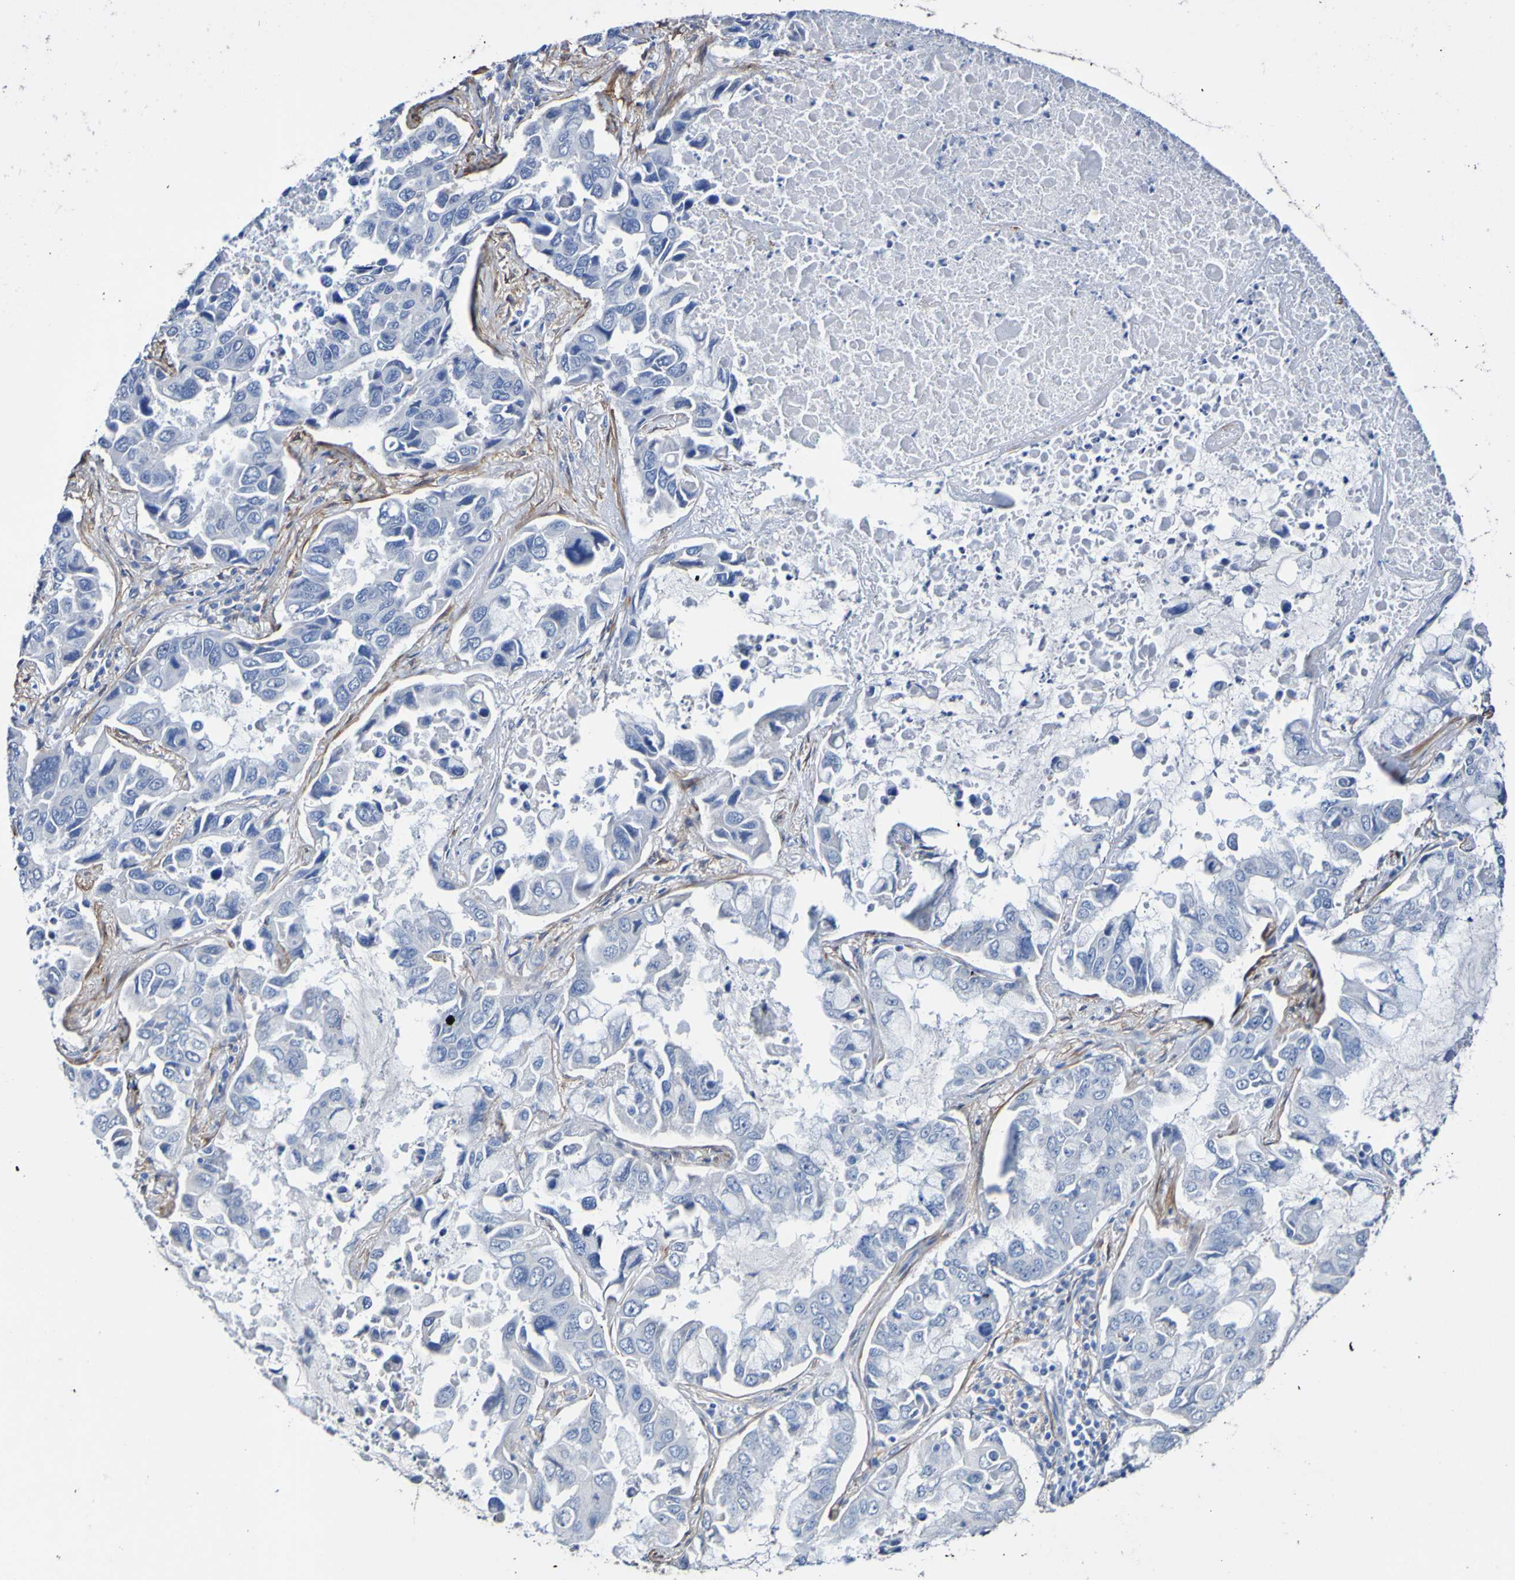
{"staining": {"intensity": "negative", "quantity": "none", "location": "none"}, "tissue": "lung cancer", "cell_type": "Tumor cells", "image_type": "cancer", "snomed": [{"axis": "morphology", "description": "Adenocarcinoma, NOS"}, {"axis": "topography", "description": "Lung"}], "caption": "This is a micrograph of immunohistochemistry (IHC) staining of adenocarcinoma (lung), which shows no staining in tumor cells.", "gene": "SGCB", "patient": {"sex": "male", "age": 64}}